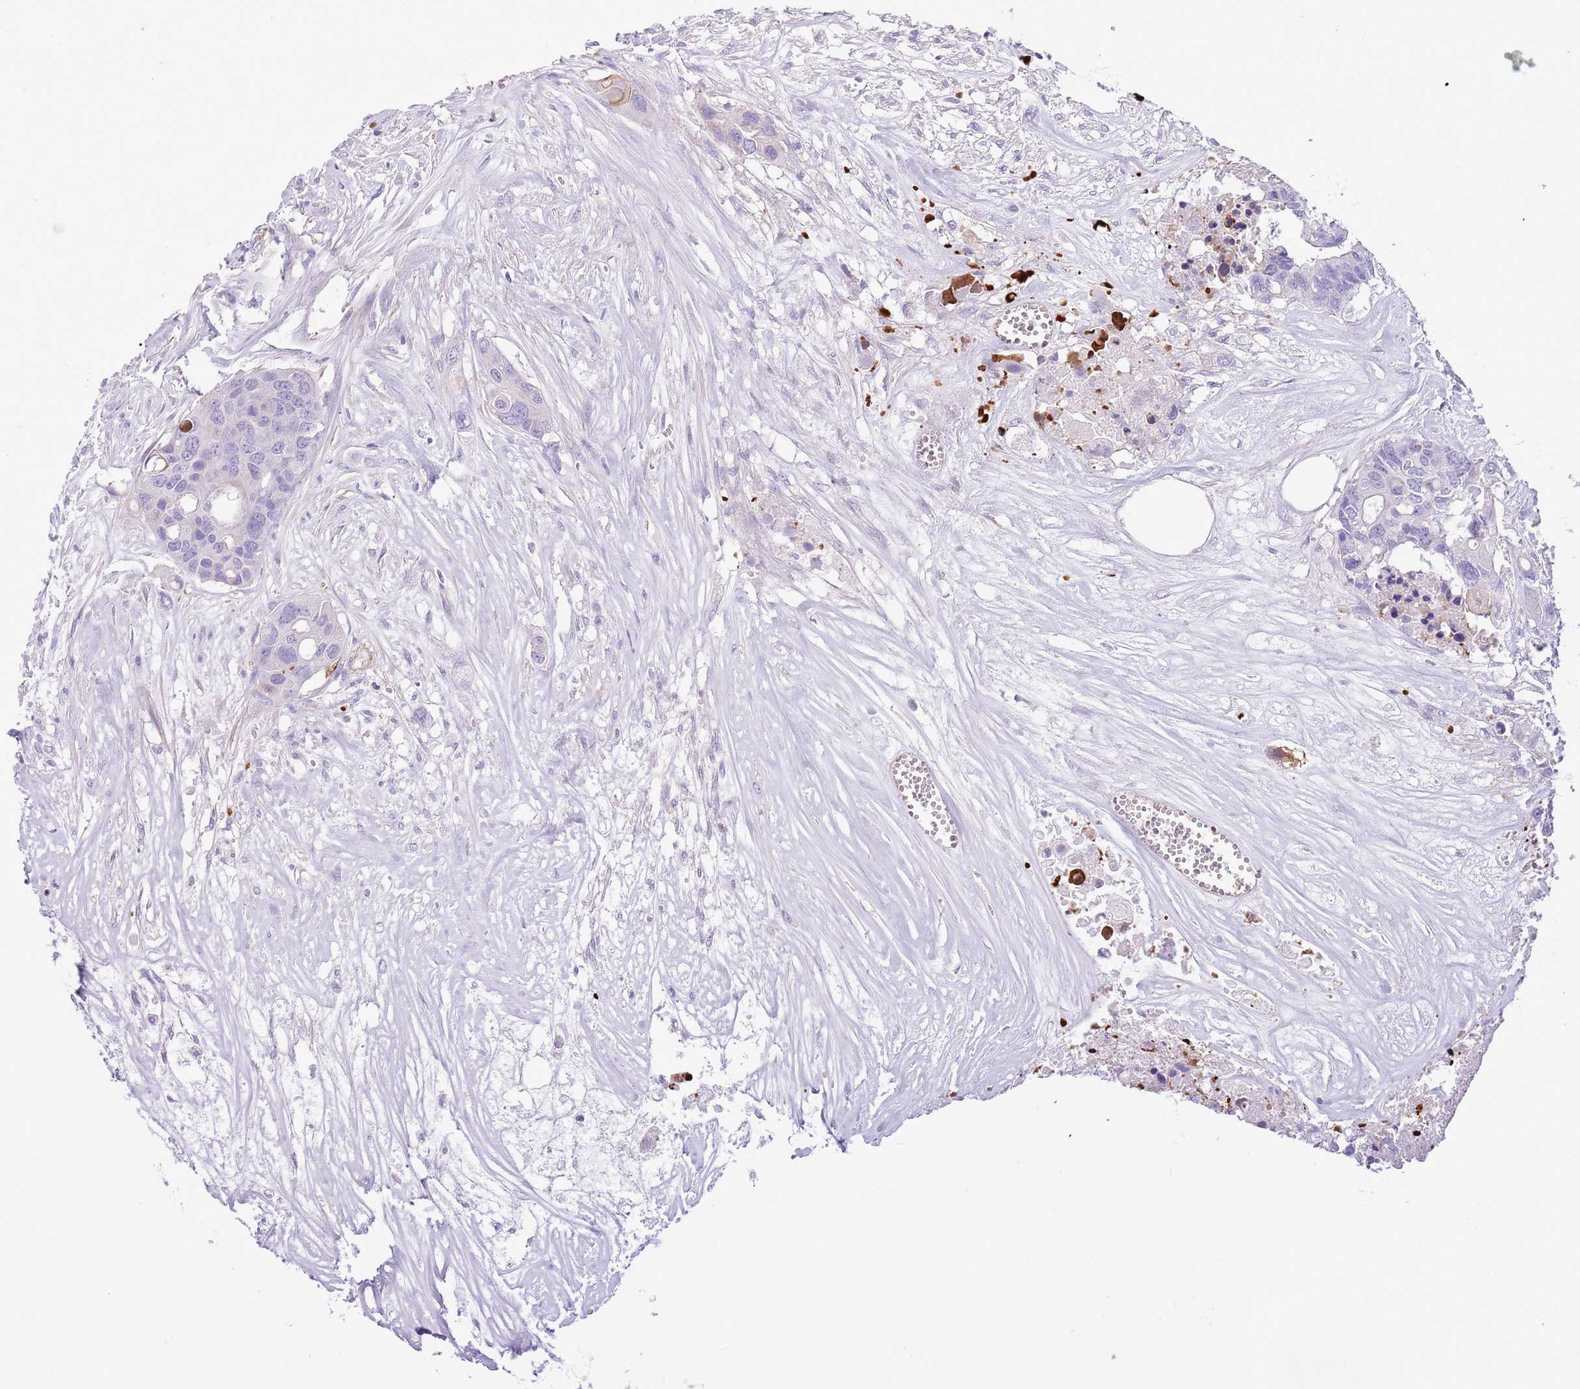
{"staining": {"intensity": "negative", "quantity": "none", "location": "none"}, "tissue": "colorectal cancer", "cell_type": "Tumor cells", "image_type": "cancer", "snomed": [{"axis": "morphology", "description": "Adenocarcinoma, NOS"}, {"axis": "topography", "description": "Colon"}], "caption": "Photomicrograph shows no significant protein positivity in tumor cells of adenocarcinoma (colorectal).", "gene": "OR6M1", "patient": {"sex": "male", "age": 77}}